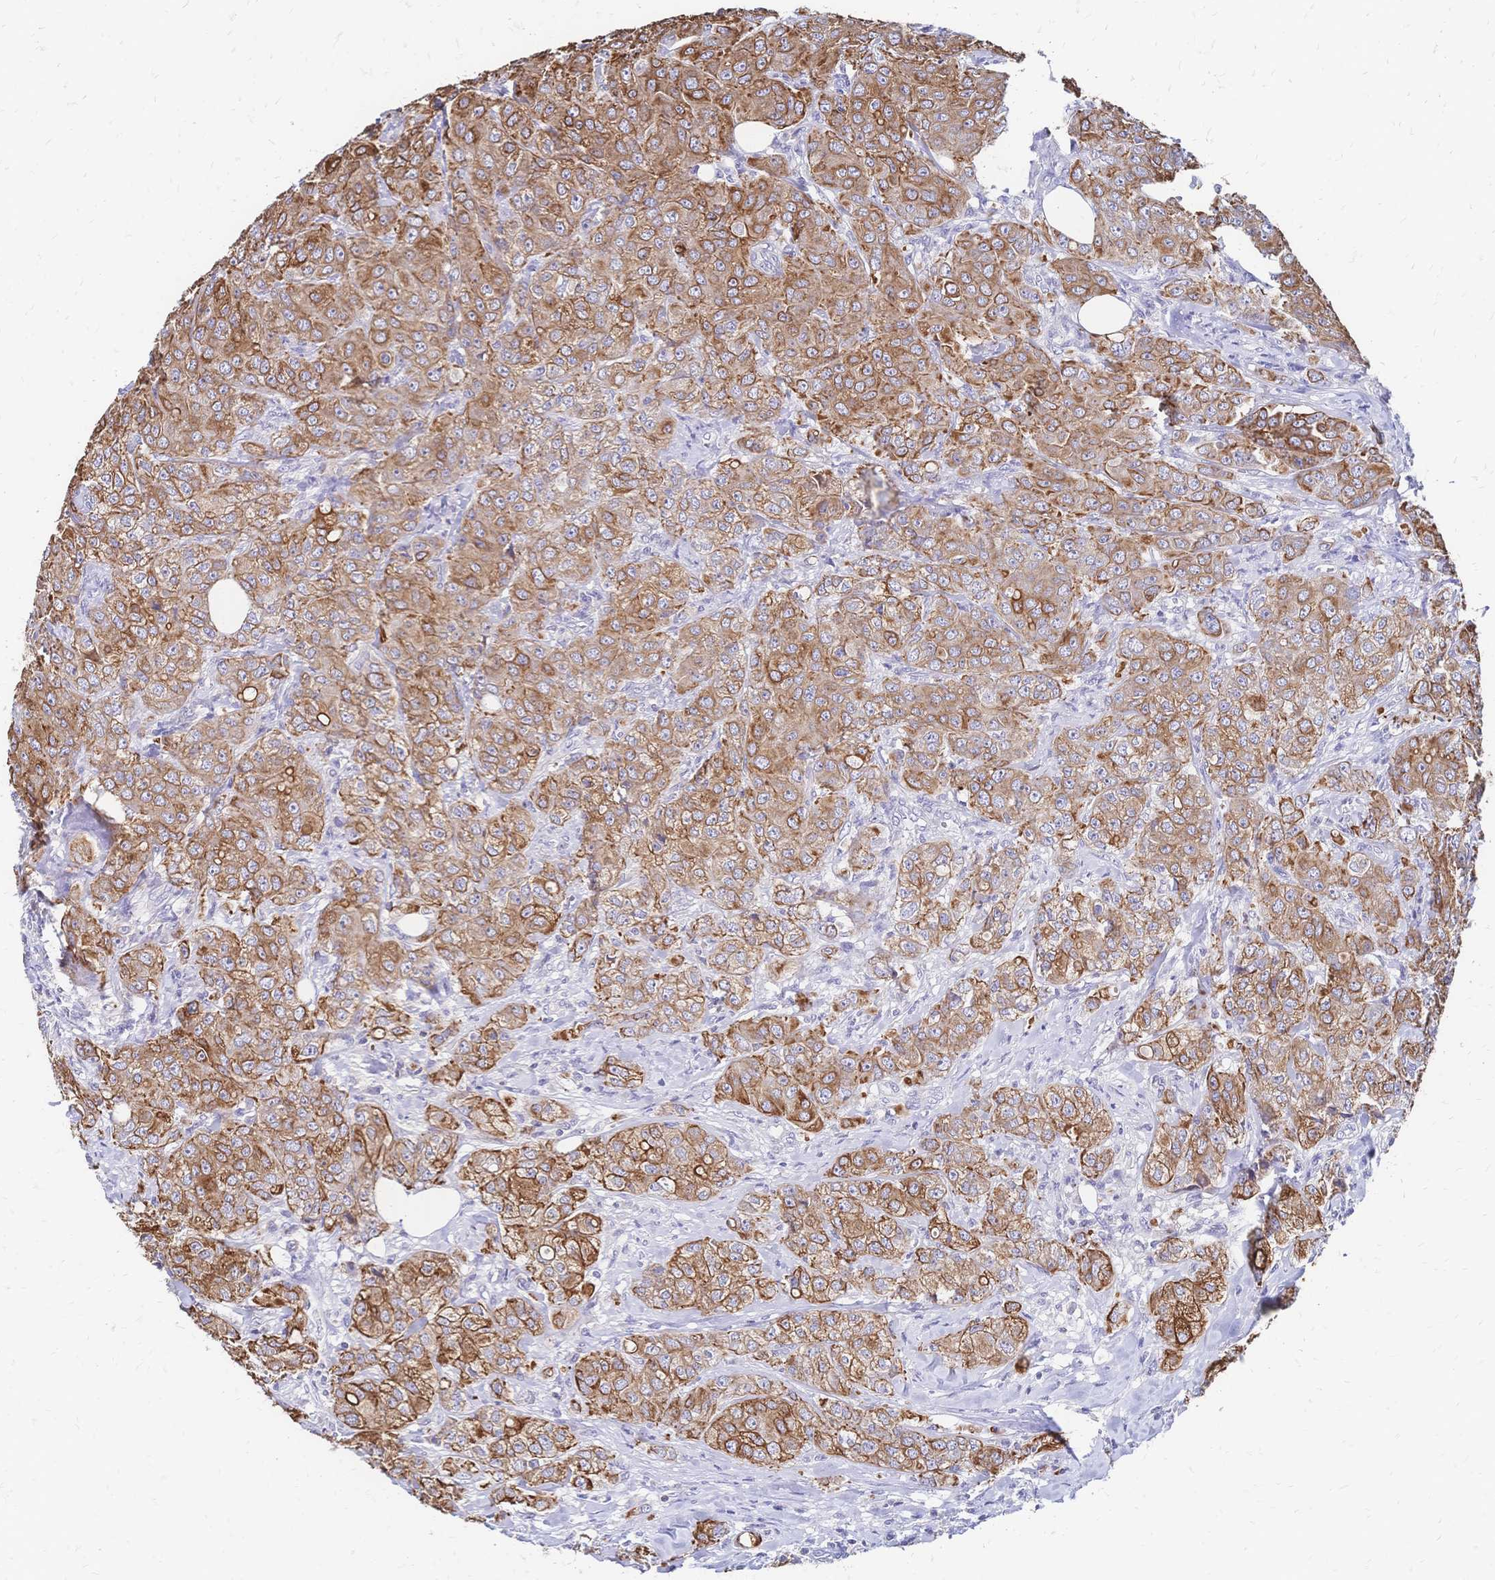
{"staining": {"intensity": "moderate", "quantity": ">75%", "location": "cytoplasmic/membranous"}, "tissue": "breast cancer", "cell_type": "Tumor cells", "image_type": "cancer", "snomed": [{"axis": "morphology", "description": "Normal tissue, NOS"}, {"axis": "morphology", "description": "Duct carcinoma"}, {"axis": "topography", "description": "Breast"}], "caption": "Breast infiltrating ductal carcinoma stained for a protein (brown) shows moderate cytoplasmic/membranous positive staining in about >75% of tumor cells.", "gene": "DTNB", "patient": {"sex": "female", "age": 43}}